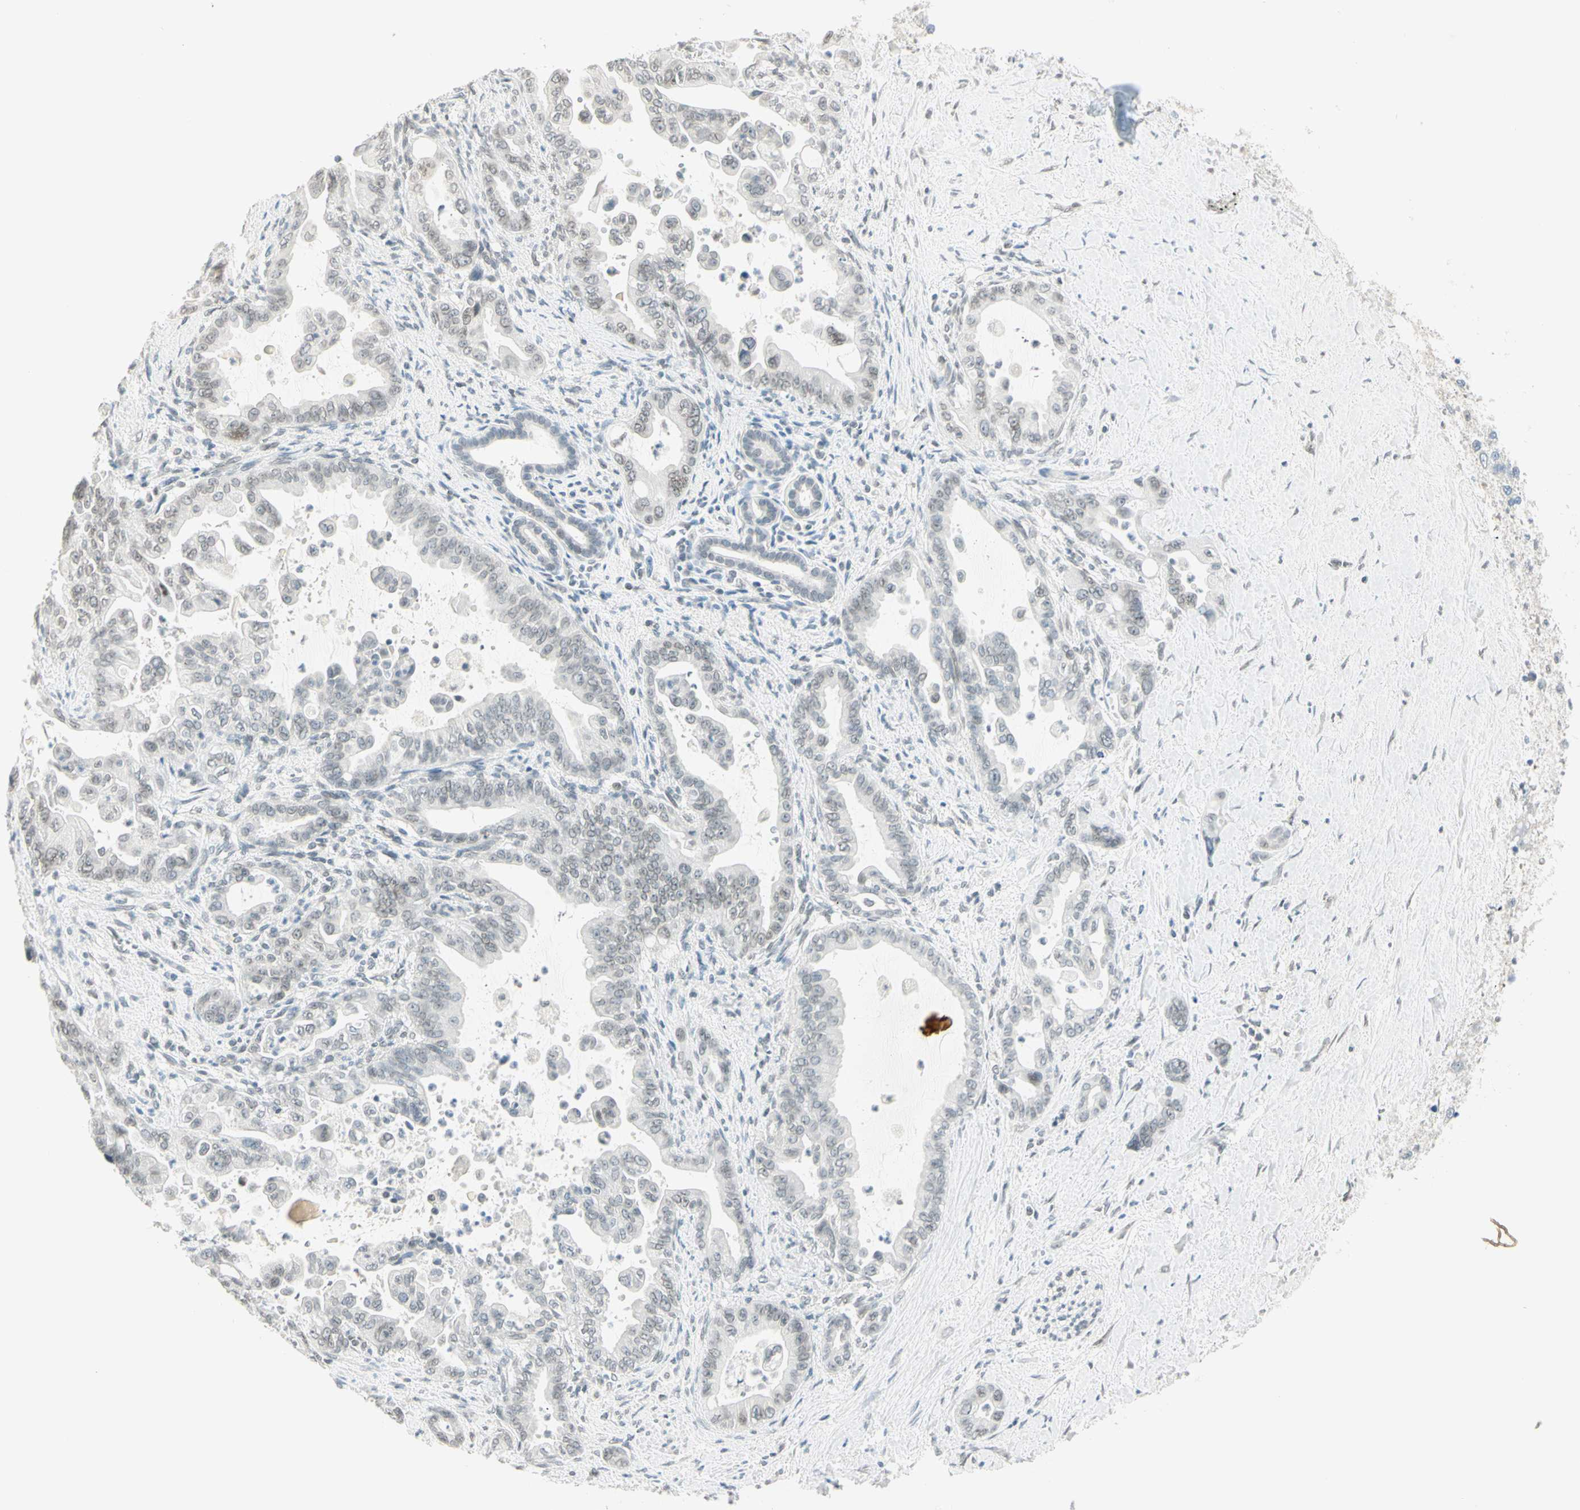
{"staining": {"intensity": "negative", "quantity": "none", "location": "none"}, "tissue": "pancreatic cancer", "cell_type": "Tumor cells", "image_type": "cancer", "snomed": [{"axis": "morphology", "description": "Adenocarcinoma, NOS"}, {"axis": "topography", "description": "Pancreas"}], "caption": "DAB immunohistochemical staining of human pancreatic cancer (adenocarcinoma) displays no significant expression in tumor cells. (Brightfield microscopy of DAB IHC at high magnification).", "gene": "BCAN", "patient": {"sex": "male", "age": 70}}